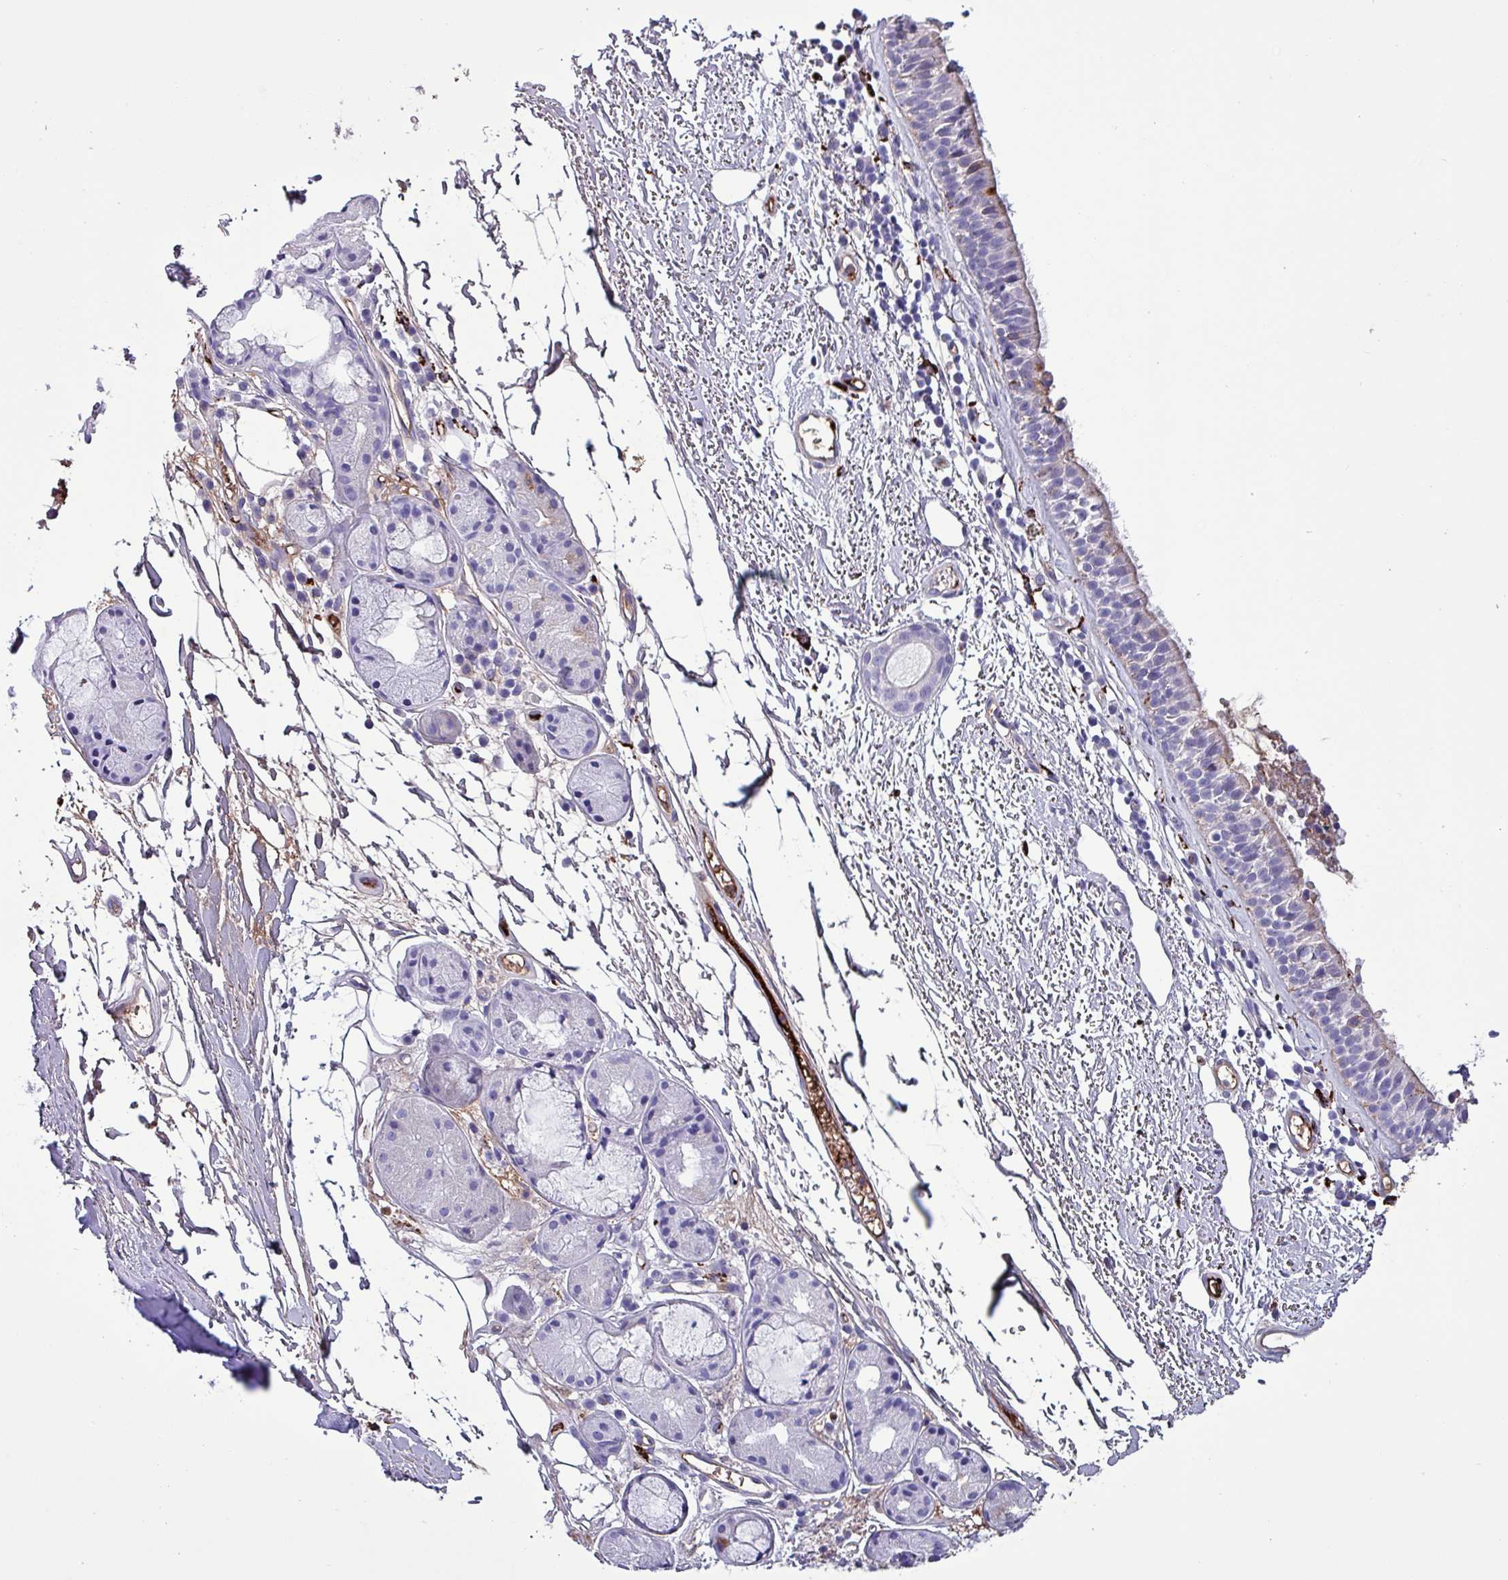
{"staining": {"intensity": "strong", "quantity": "<25%", "location": "cytoplasmic/membranous"}, "tissue": "nasopharynx", "cell_type": "Respiratory epithelial cells", "image_type": "normal", "snomed": [{"axis": "morphology", "description": "Normal tissue, NOS"}, {"axis": "topography", "description": "Cartilage tissue"}, {"axis": "topography", "description": "Nasopharynx"}], "caption": "The image exhibits staining of benign nasopharynx, revealing strong cytoplasmic/membranous protein staining (brown color) within respiratory epithelial cells.", "gene": "HPR", "patient": {"sex": "male", "age": 56}}